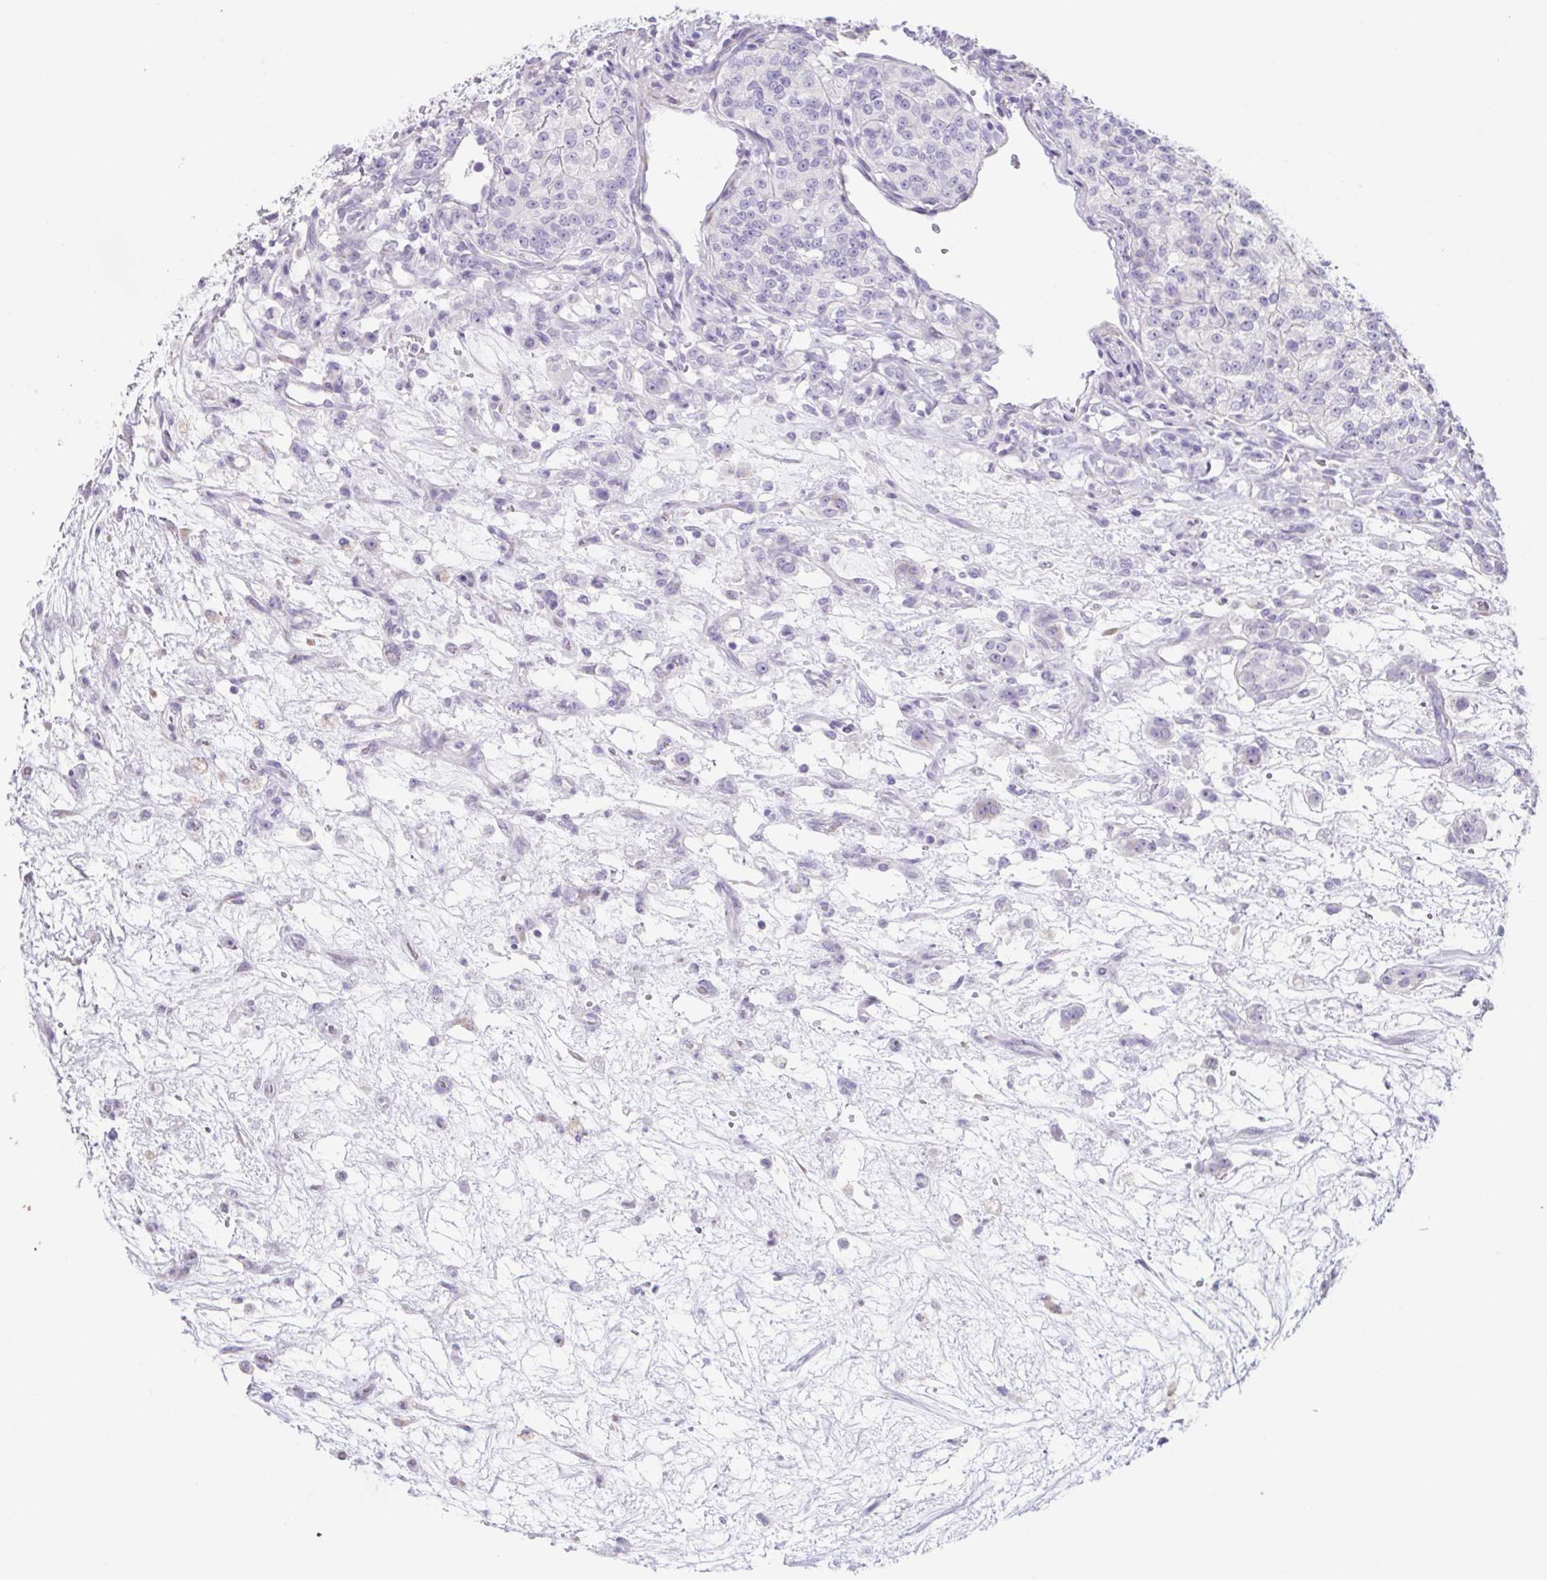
{"staining": {"intensity": "negative", "quantity": "none", "location": "none"}, "tissue": "renal cancer", "cell_type": "Tumor cells", "image_type": "cancer", "snomed": [{"axis": "morphology", "description": "Adenocarcinoma, NOS"}, {"axis": "topography", "description": "Kidney"}], "caption": "The IHC image has no significant staining in tumor cells of renal adenocarcinoma tissue.", "gene": "HDGFL1", "patient": {"sex": "female", "age": 63}}